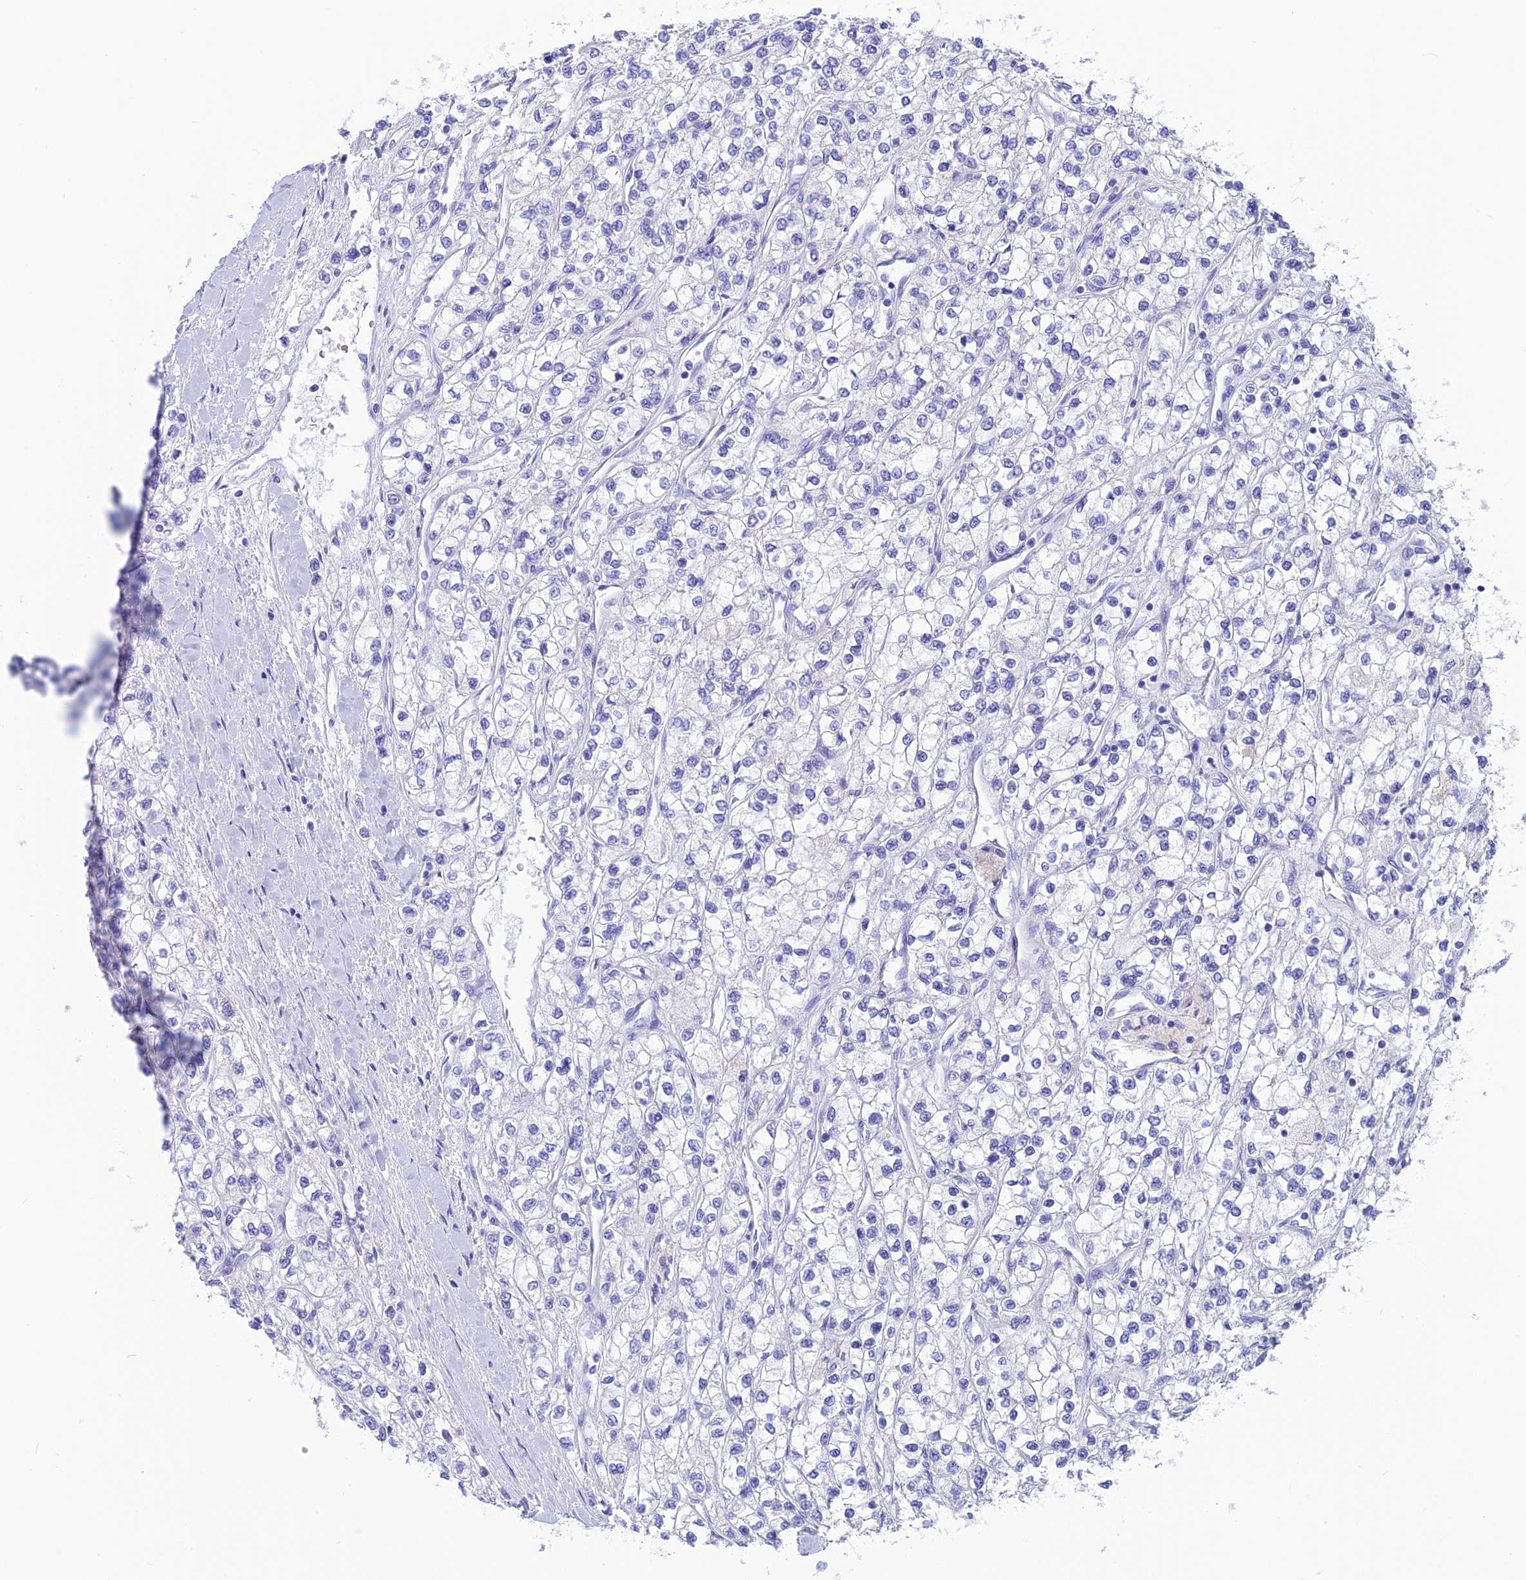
{"staining": {"intensity": "negative", "quantity": "none", "location": "none"}, "tissue": "renal cancer", "cell_type": "Tumor cells", "image_type": "cancer", "snomed": [{"axis": "morphology", "description": "Adenocarcinoma, NOS"}, {"axis": "topography", "description": "Kidney"}], "caption": "Tumor cells show no significant protein staining in renal adenocarcinoma.", "gene": "LZTFL1", "patient": {"sex": "male", "age": 80}}